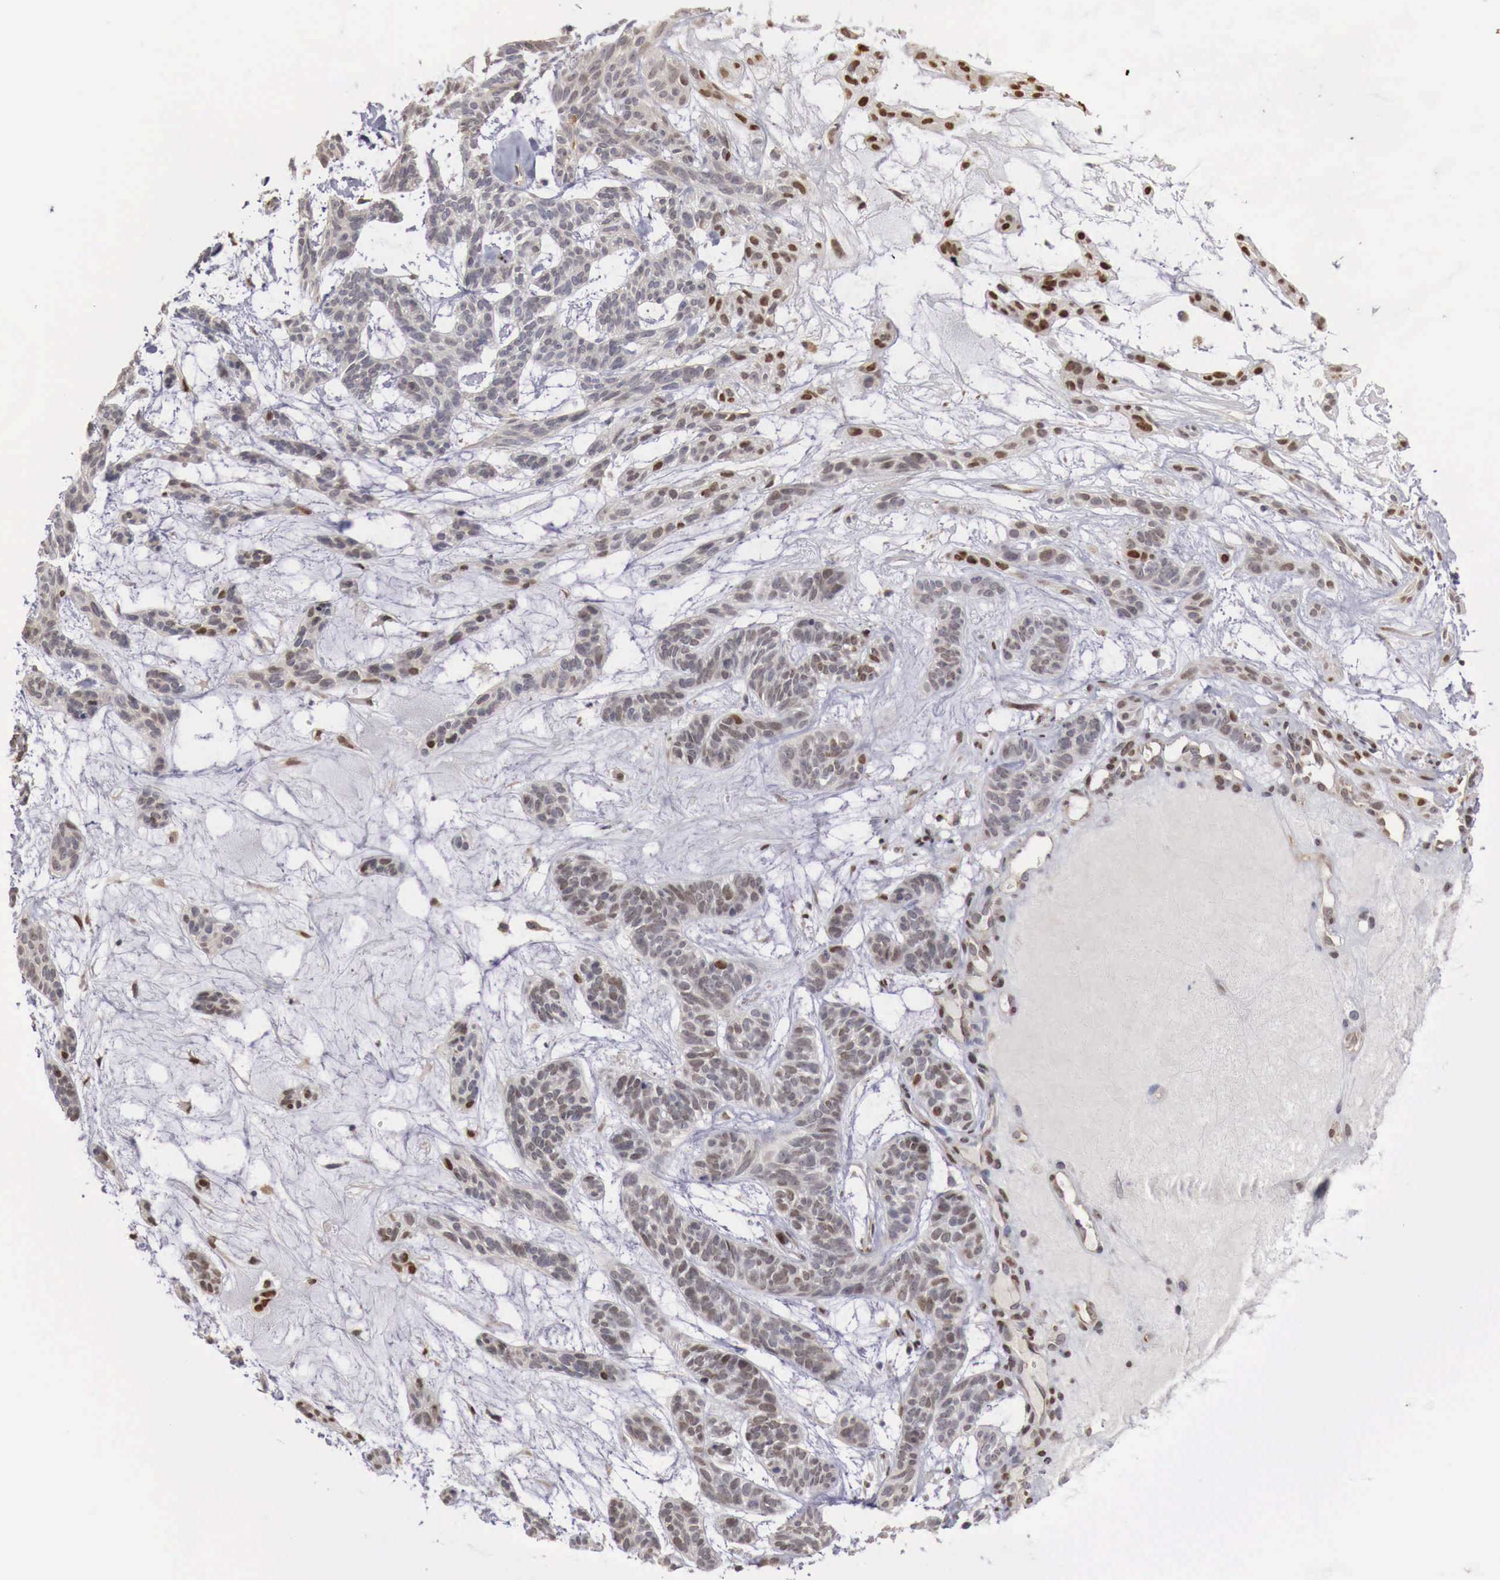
{"staining": {"intensity": "weak", "quantity": "<25%", "location": "nuclear"}, "tissue": "skin cancer", "cell_type": "Tumor cells", "image_type": "cancer", "snomed": [{"axis": "morphology", "description": "Basal cell carcinoma"}, {"axis": "topography", "description": "Skin"}], "caption": "Tumor cells are negative for protein expression in human skin cancer.", "gene": "KHDRBS2", "patient": {"sex": "male", "age": 75}}